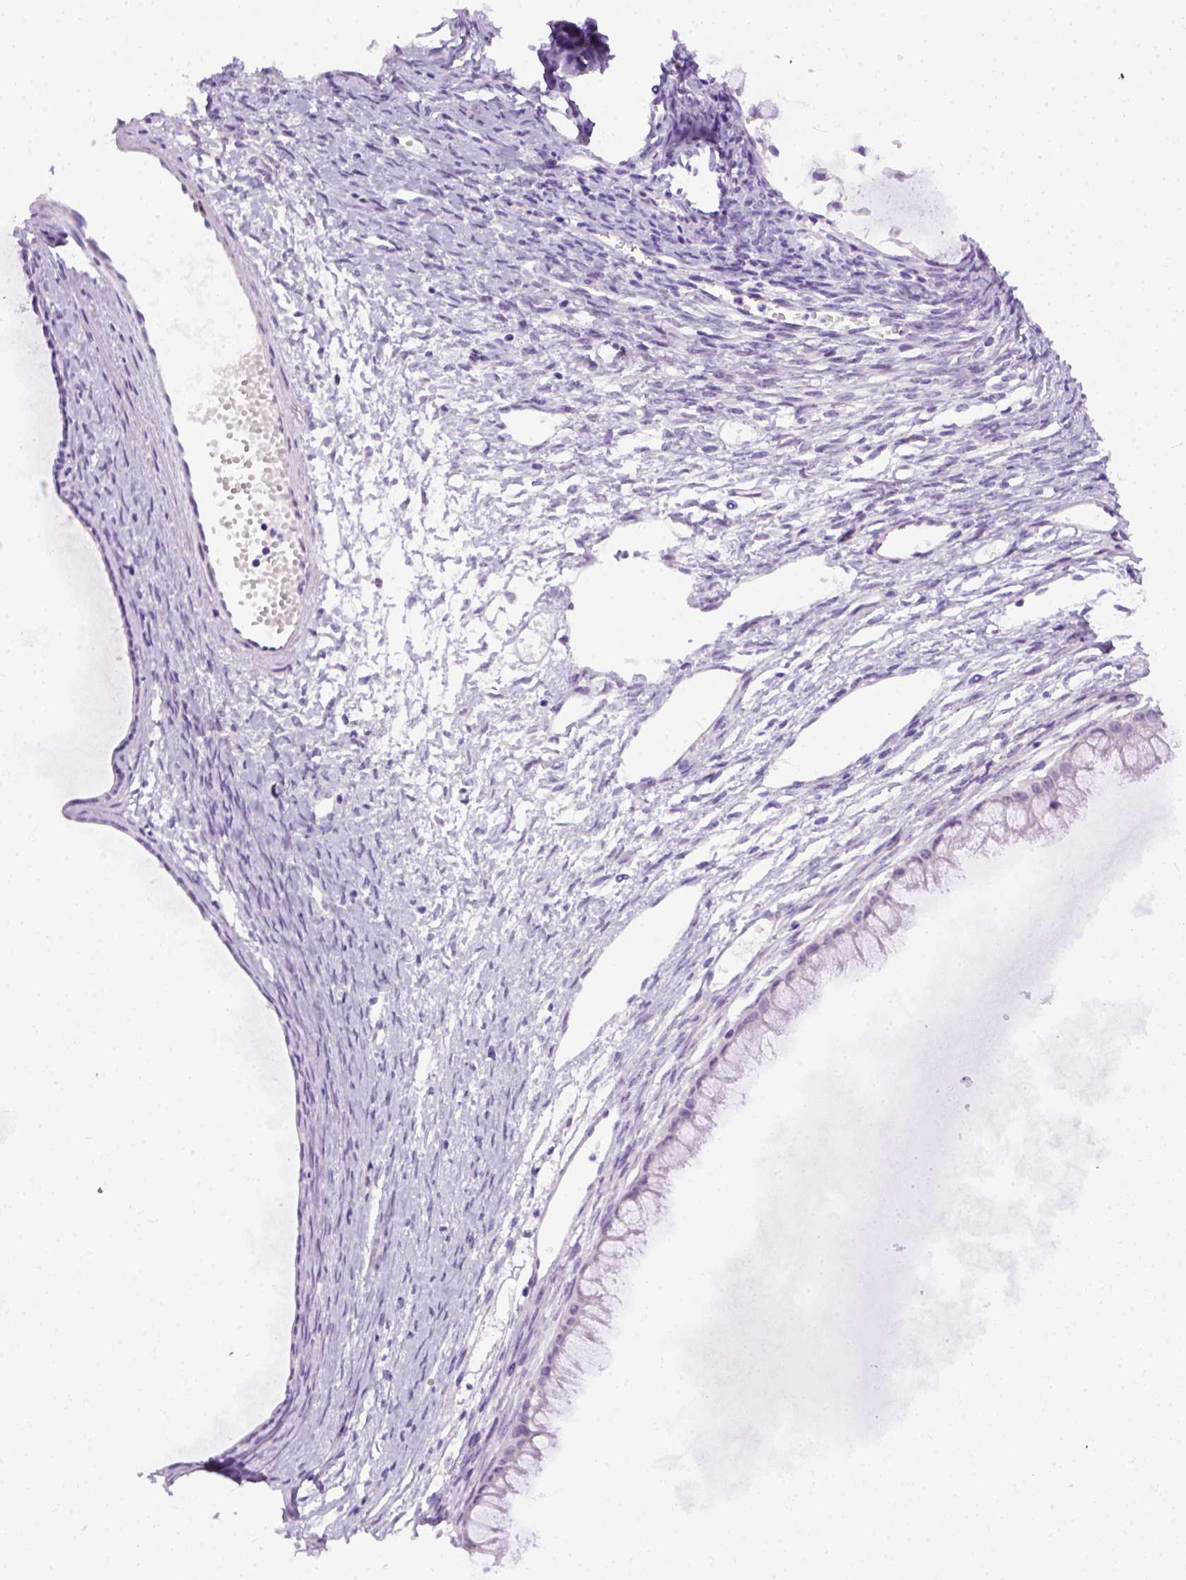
{"staining": {"intensity": "negative", "quantity": "none", "location": "none"}, "tissue": "ovarian cancer", "cell_type": "Tumor cells", "image_type": "cancer", "snomed": [{"axis": "morphology", "description": "Cystadenocarcinoma, mucinous, NOS"}, {"axis": "topography", "description": "Ovary"}], "caption": "DAB (3,3'-diaminobenzidine) immunohistochemical staining of mucinous cystadenocarcinoma (ovarian) exhibits no significant expression in tumor cells.", "gene": "FAM184B", "patient": {"sex": "female", "age": 41}}